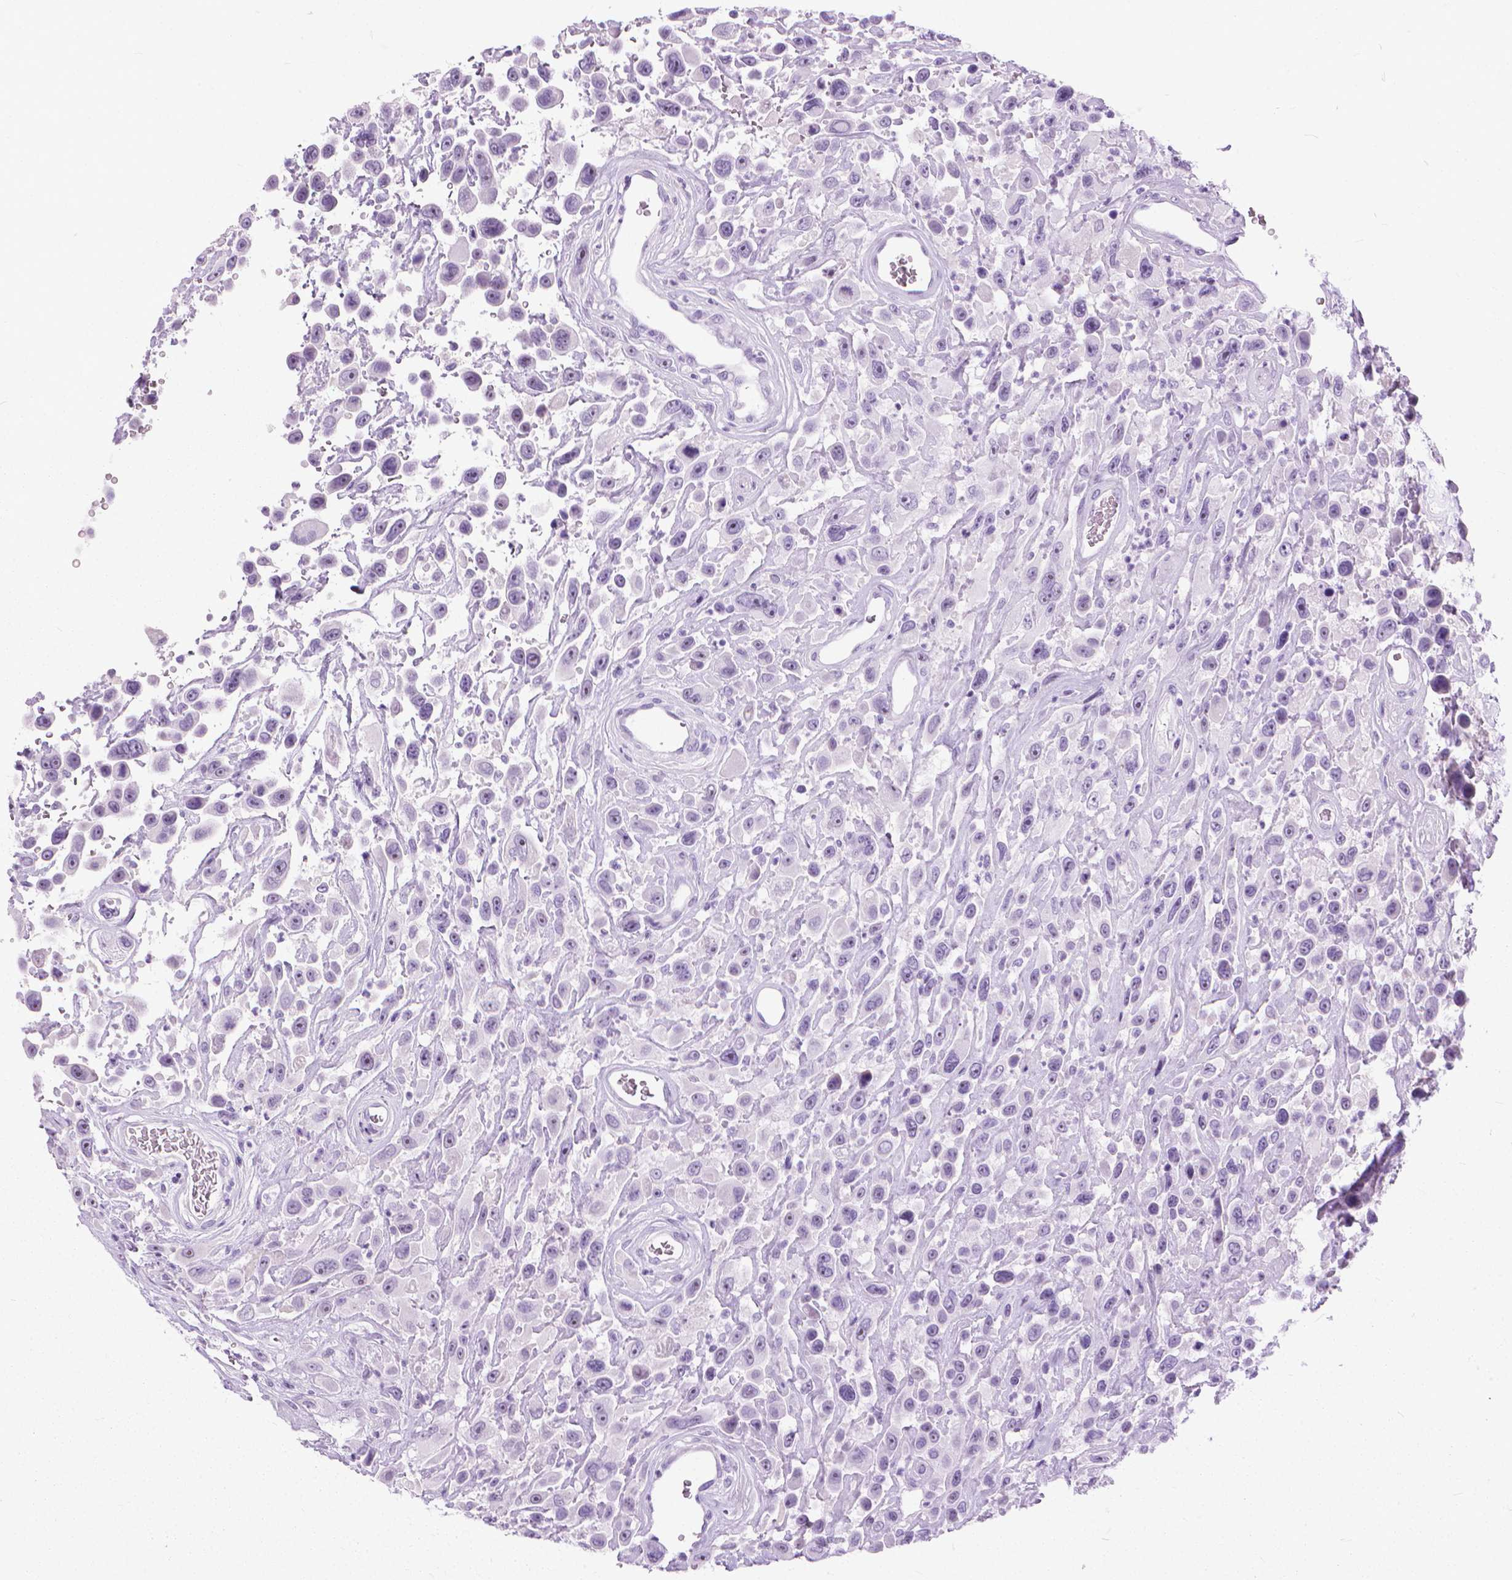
{"staining": {"intensity": "negative", "quantity": "none", "location": "none"}, "tissue": "urothelial cancer", "cell_type": "Tumor cells", "image_type": "cancer", "snomed": [{"axis": "morphology", "description": "Urothelial carcinoma, High grade"}, {"axis": "topography", "description": "Urinary bladder"}], "caption": "There is no significant staining in tumor cells of high-grade urothelial carcinoma. (DAB (3,3'-diaminobenzidine) IHC visualized using brightfield microscopy, high magnification).", "gene": "HTR2B", "patient": {"sex": "male", "age": 53}}